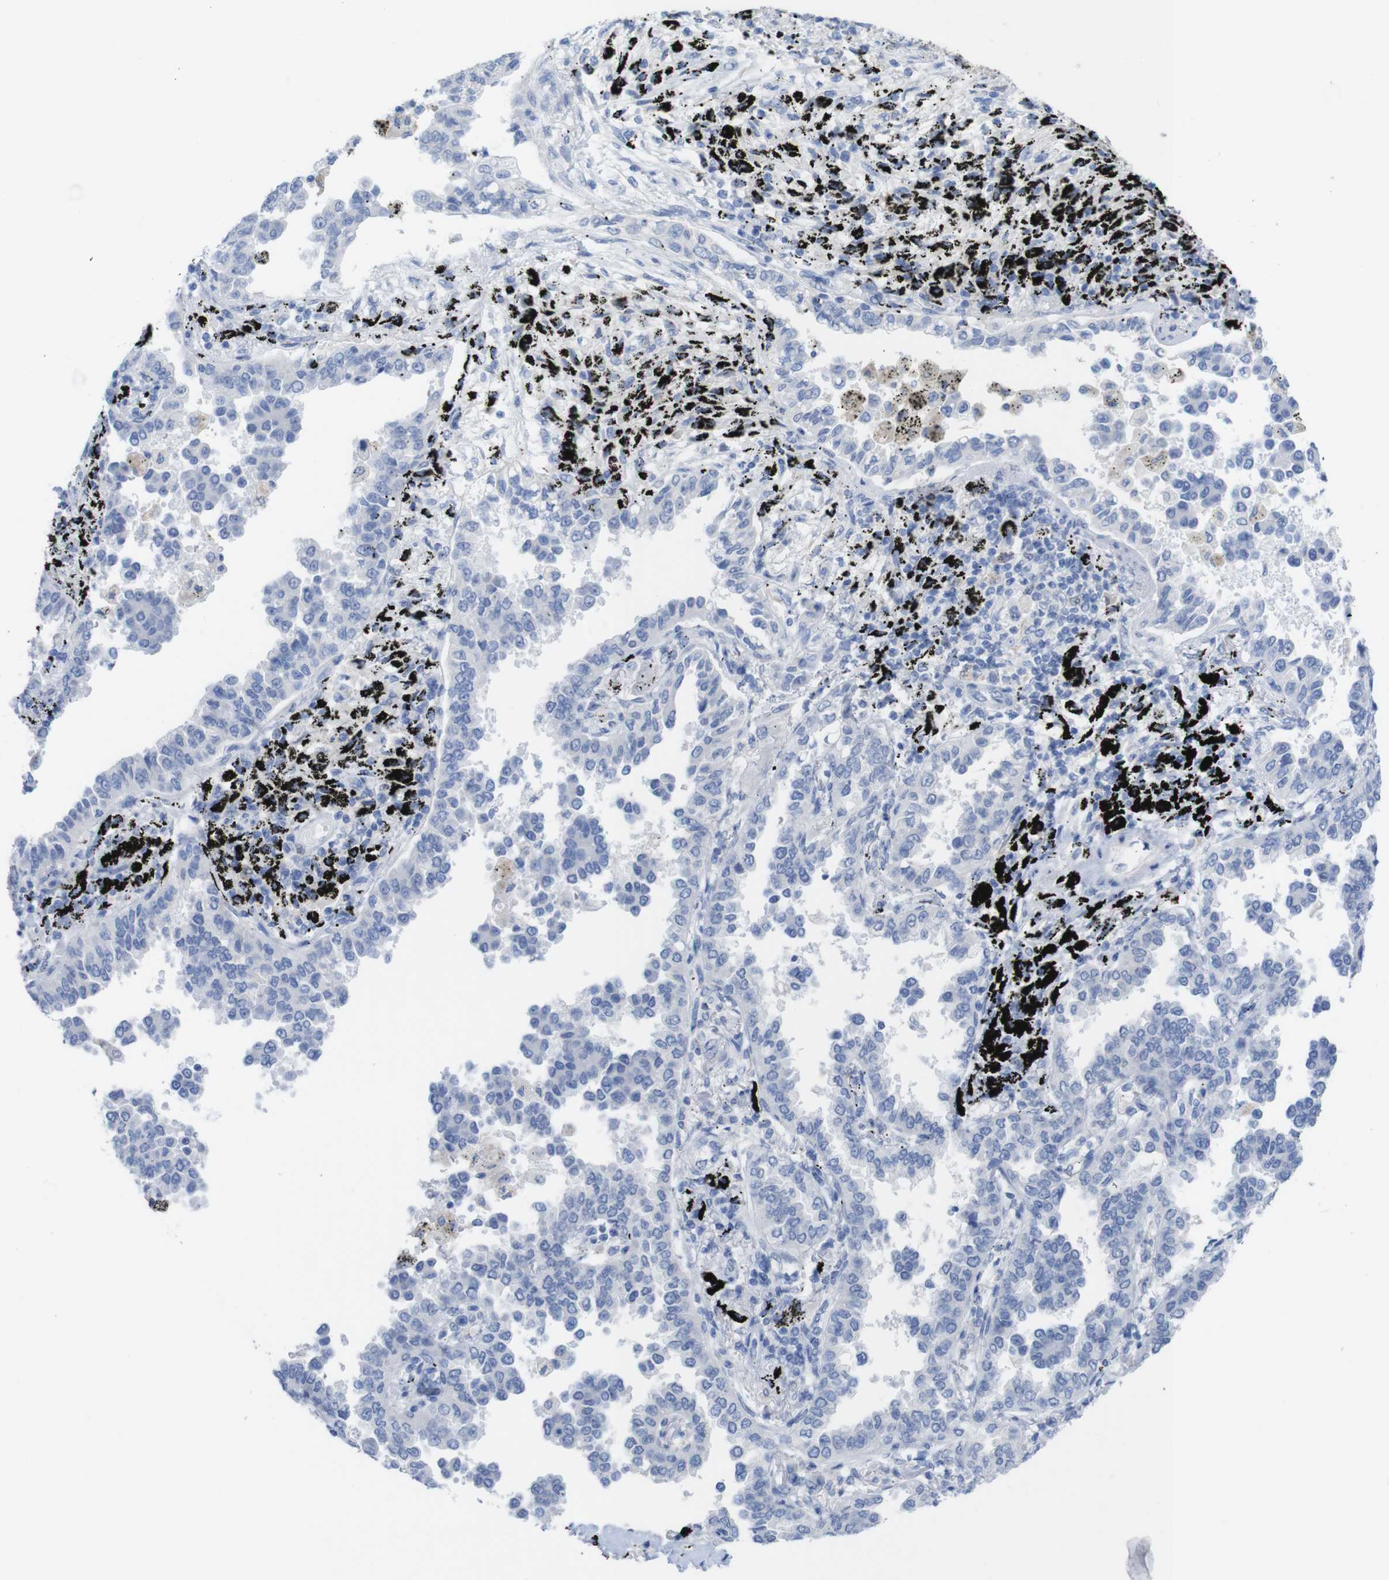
{"staining": {"intensity": "negative", "quantity": "none", "location": "none"}, "tissue": "lung cancer", "cell_type": "Tumor cells", "image_type": "cancer", "snomed": [{"axis": "morphology", "description": "Normal tissue, NOS"}, {"axis": "morphology", "description": "Adenocarcinoma, NOS"}, {"axis": "topography", "description": "Lung"}], "caption": "A micrograph of human lung cancer (adenocarcinoma) is negative for staining in tumor cells.", "gene": "PNMA1", "patient": {"sex": "male", "age": 59}}